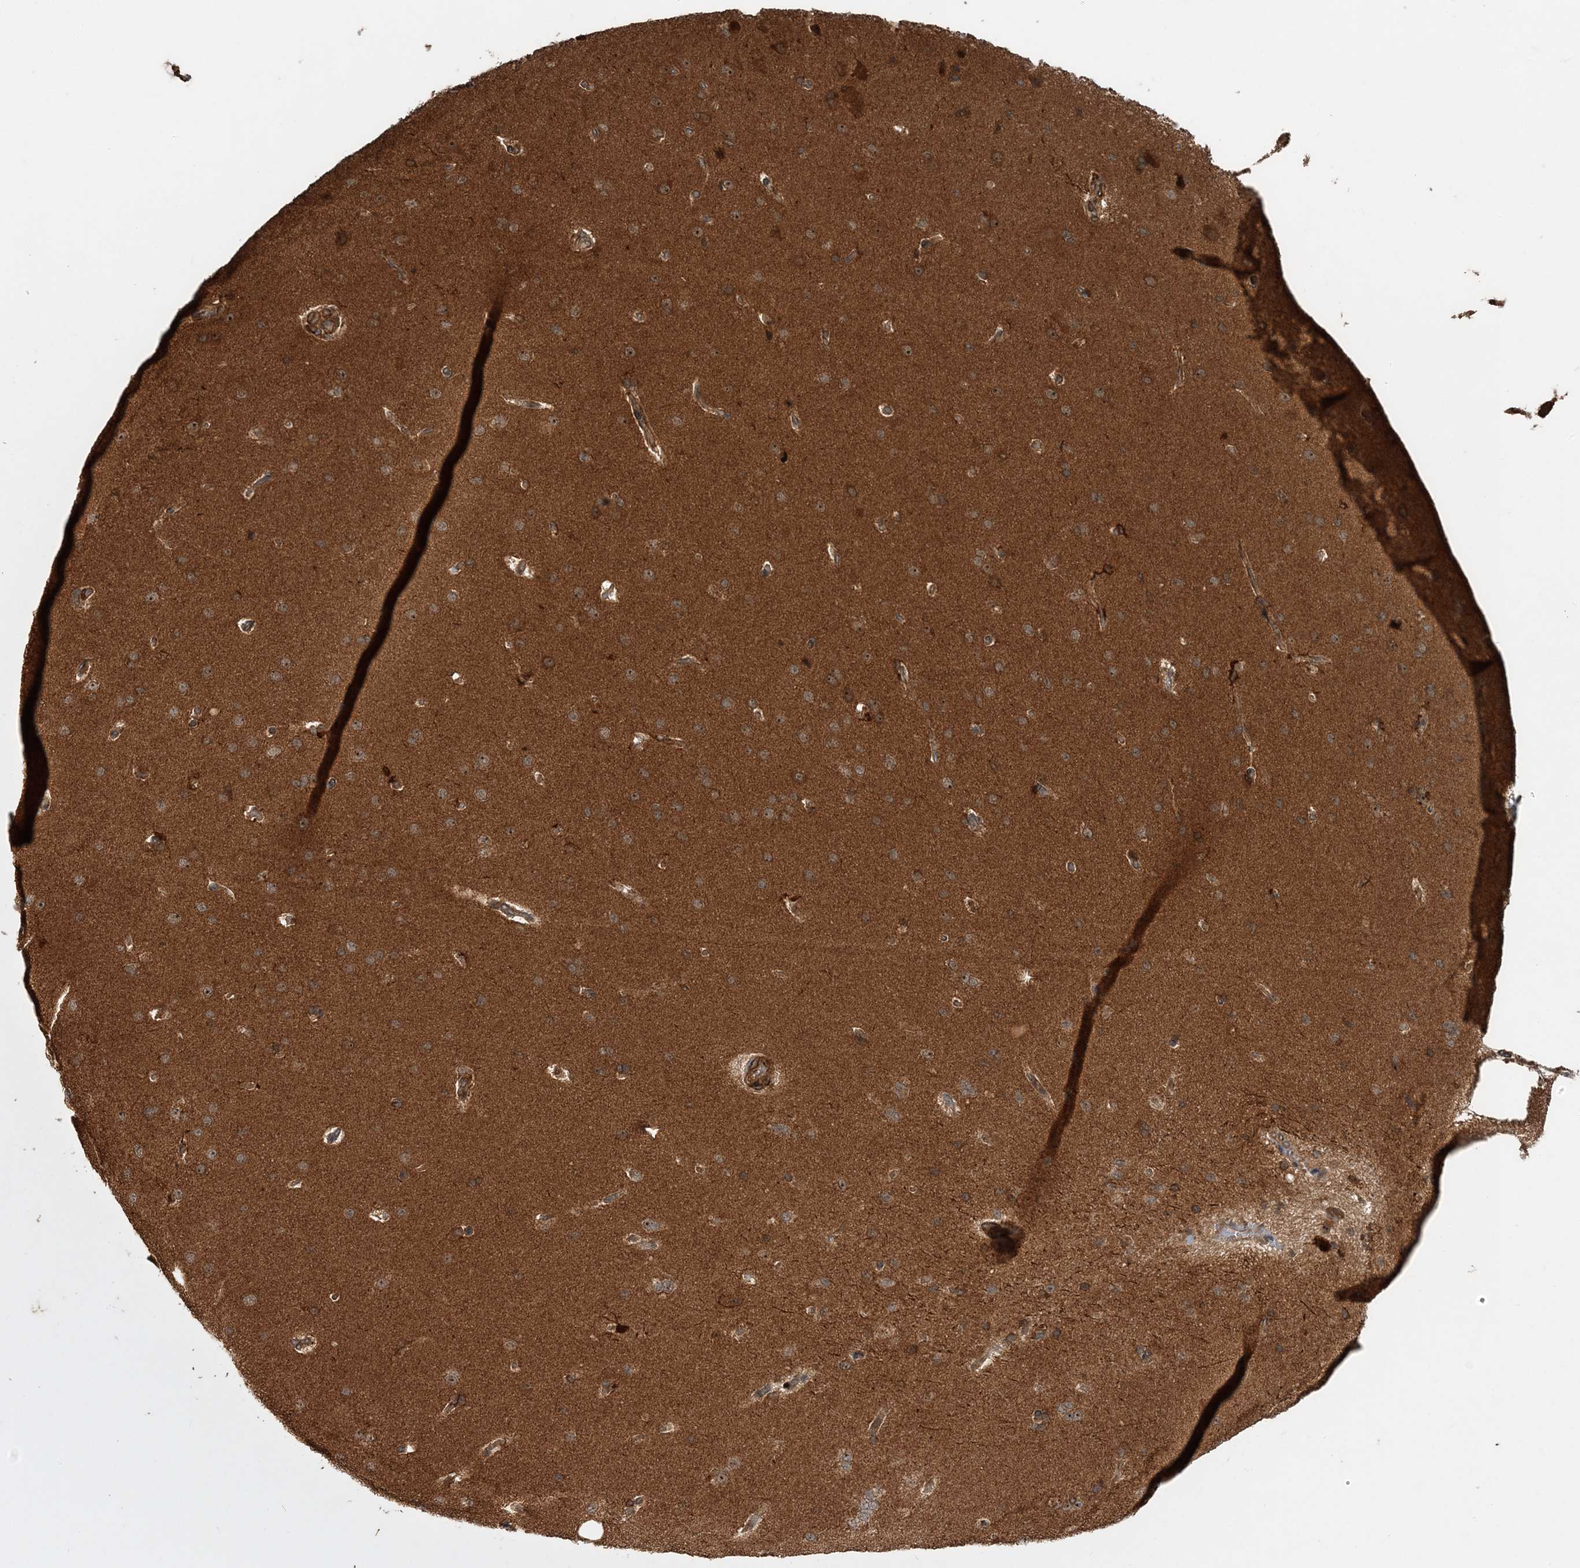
{"staining": {"intensity": "moderate", "quantity": ">75%", "location": "cytoplasmic/membranous"}, "tissue": "cerebral cortex", "cell_type": "Endothelial cells", "image_type": "normal", "snomed": [{"axis": "morphology", "description": "Normal tissue, NOS"}, {"axis": "topography", "description": "Cerebral cortex"}], "caption": "Immunohistochemistry (IHC) photomicrograph of benign cerebral cortex: human cerebral cortex stained using immunohistochemistry (IHC) displays medium levels of moderate protein expression localized specifically in the cytoplasmic/membranous of endothelial cells, appearing as a cytoplasmic/membranous brown color.", "gene": "UBTD2", "patient": {"sex": "male", "age": 62}}